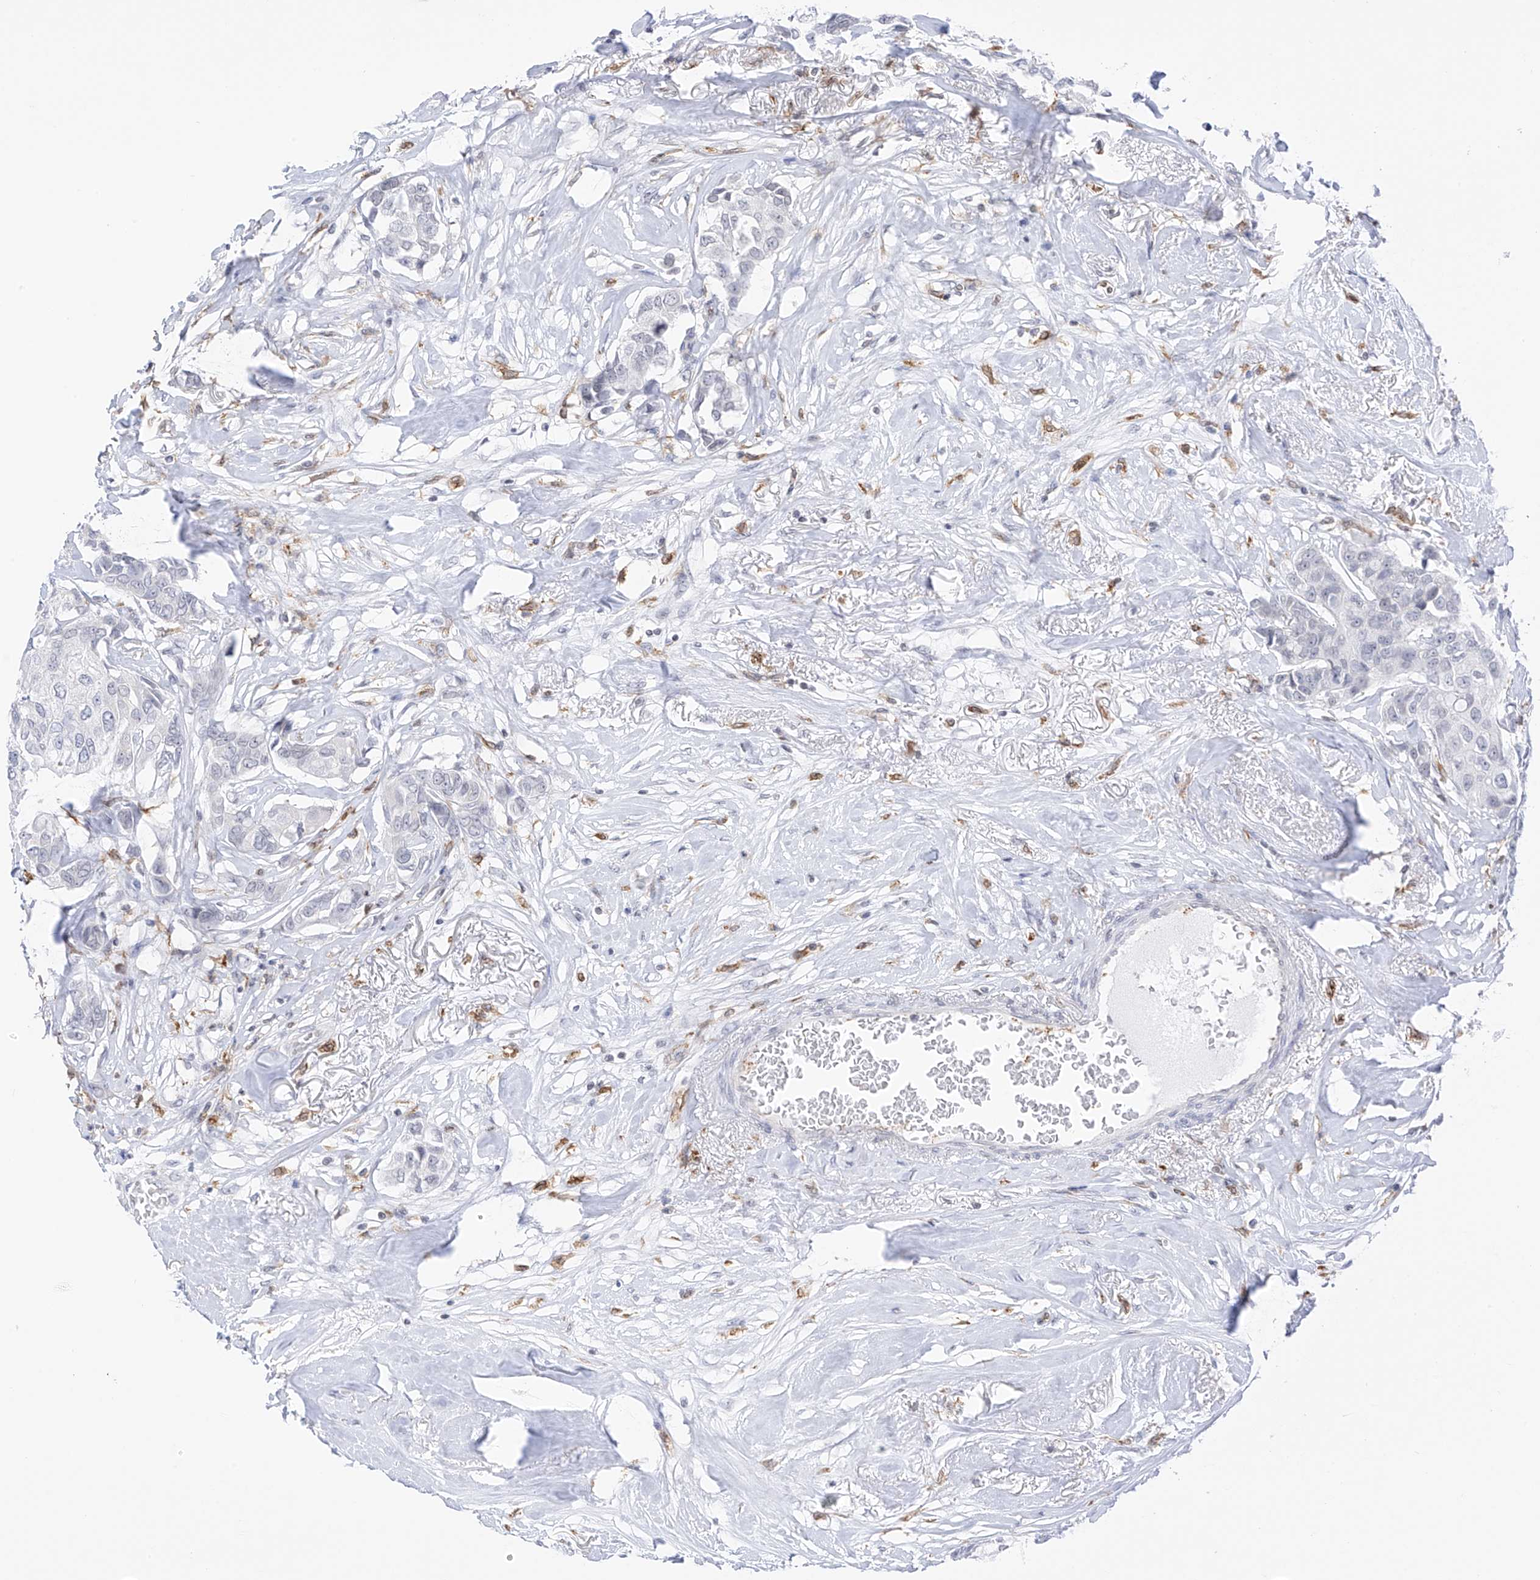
{"staining": {"intensity": "negative", "quantity": "none", "location": "none"}, "tissue": "breast cancer", "cell_type": "Tumor cells", "image_type": "cancer", "snomed": [{"axis": "morphology", "description": "Duct carcinoma"}, {"axis": "topography", "description": "Breast"}], "caption": "Immunohistochemistry (IHC) histopathology image of breast cancer stained for a protein (brown), which shows no expression in tumor cells.", "gene": "TBXAS1", "patient": {"sex": "female", "age": 80}}